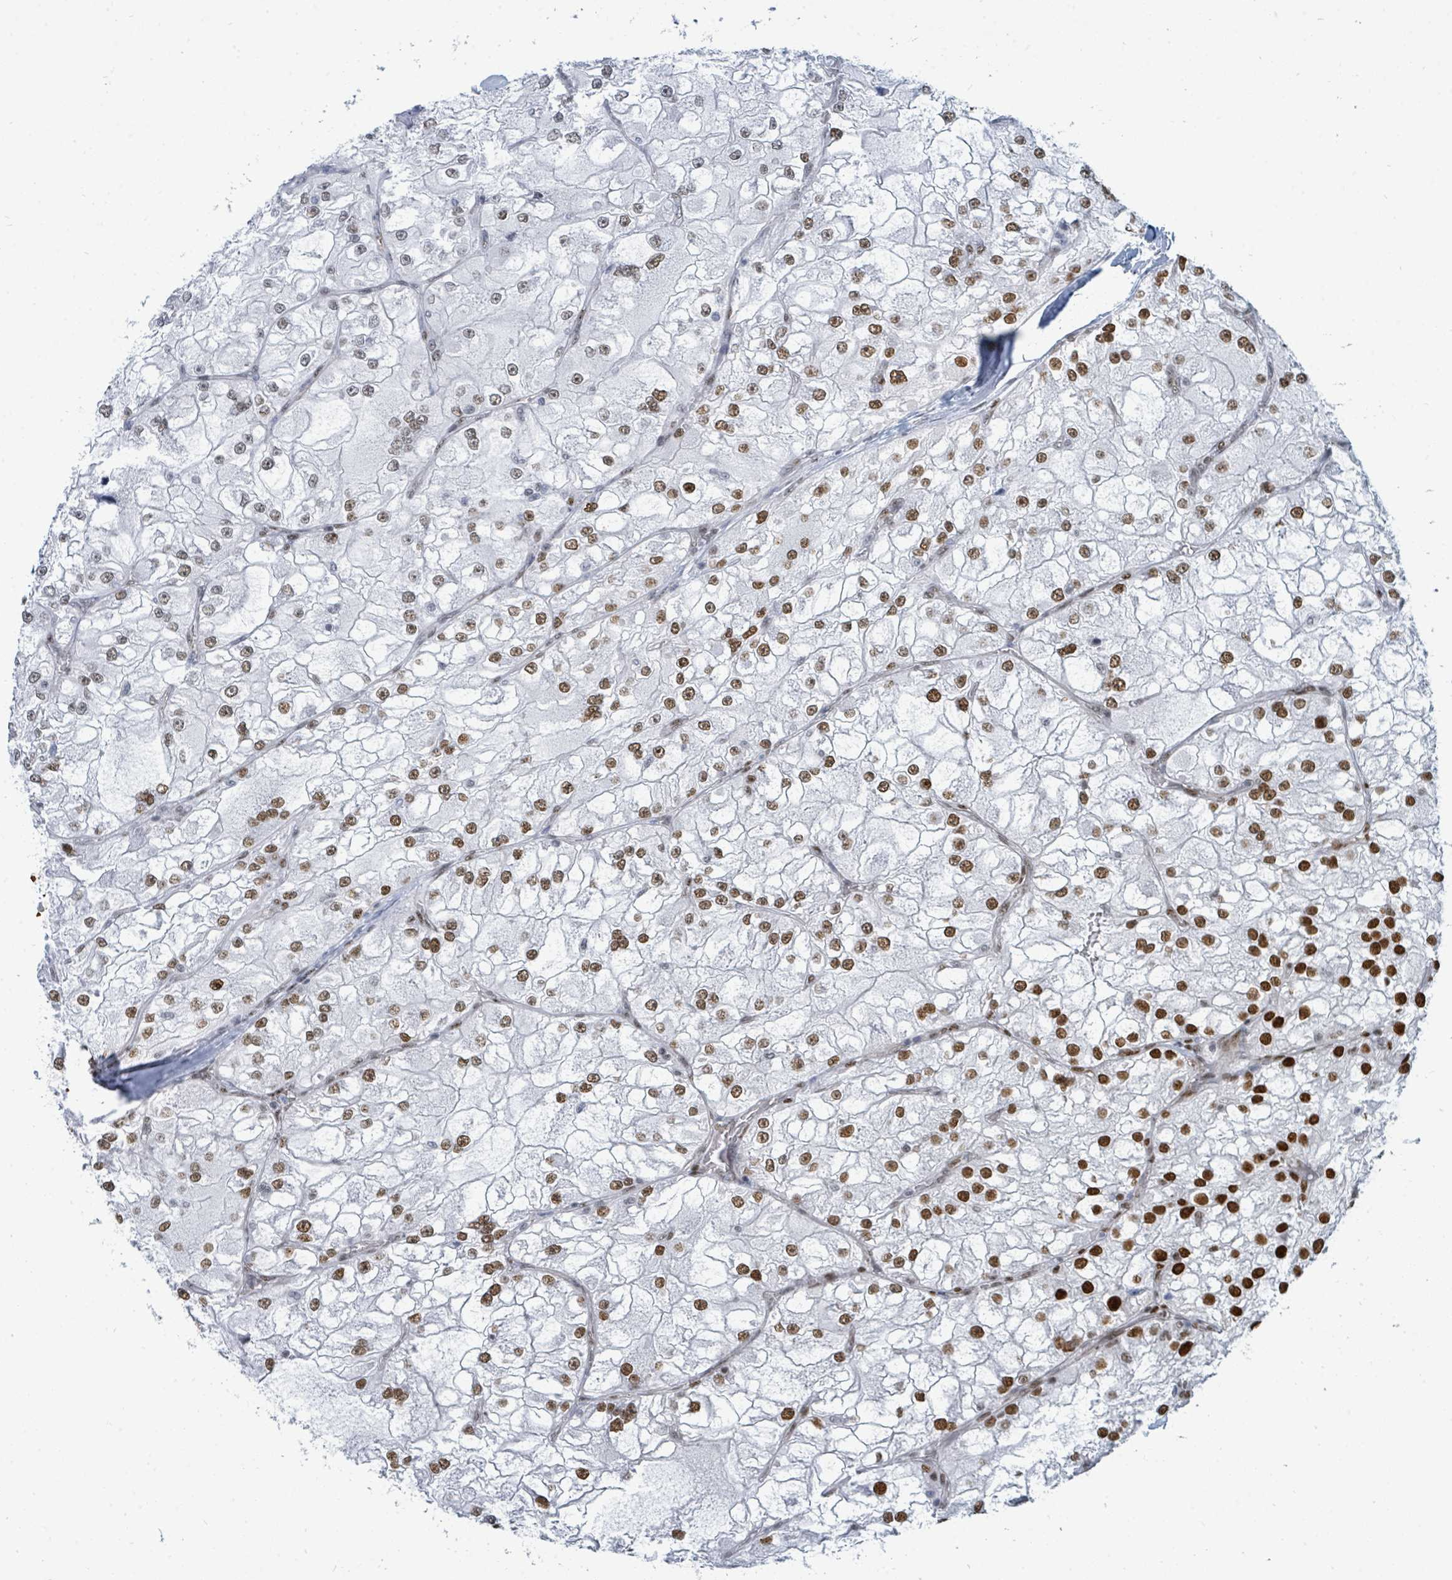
{"staining": {"intensity": "strong", "quantity": ">75%", "location": "nuclear"}, "tissue": "renal cancer", "cell_type": "Tumor cells", "image_type": "cancer", "snomed": [{"axis": "morphology", "description": "Adenocarcinoma, NOS"}, {"axis": "topography", "description": "Kidney"}], "caption": "Protein analysis of adenocarcinoma (renal) tissue displays strong nuclear expression in about >75% of tumor cells. The protein is shown in brown color, while the nuclei are stained blue.", "gene": "SUMO4", "patient": {"sex": "female", "age": 72}}